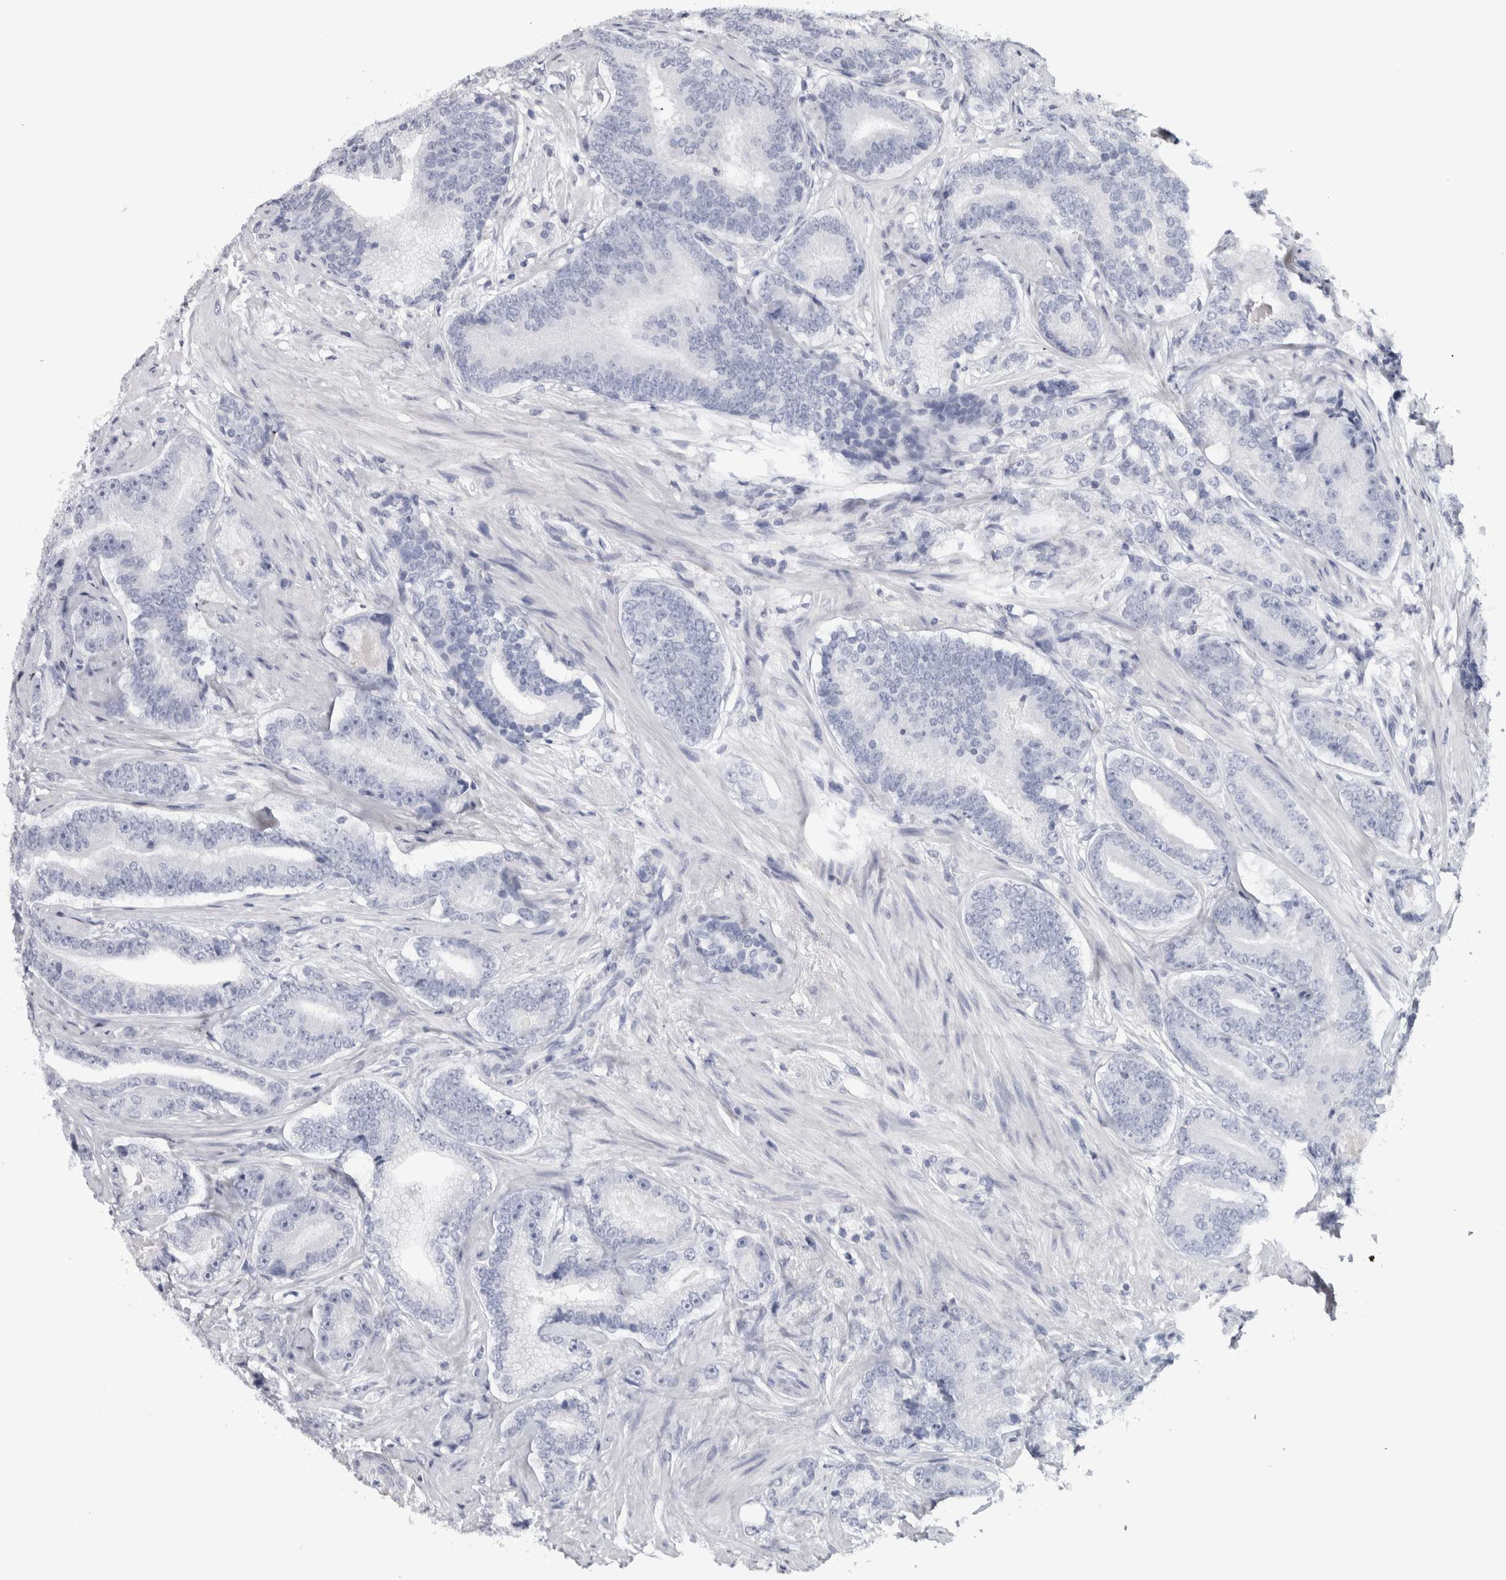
{"staining": {"intensity": "negative", "quantity": "none", "location": "none"}, "tissue": "prostate cancer", "cell_type": "Tumor cells", "image_type": "cancer", "snomed": [{"axis": "morphology", "description": "Adenocarcinoma, High grade"}, {"axis": "topography", "description": "Prostate"}], "caption": "Micrograph shows no protein expression in tumor cells of prostate cancer (high-grade adenocarcinoma) tissue. Brightfield microscopy of IHC stained with DAB (3,3'-diaminobenzidine) (brown) and hematoxylin (blue), captured at high magnification.", "gene": "NECAB1", "patient": {"sex": "male", "age": 55}}